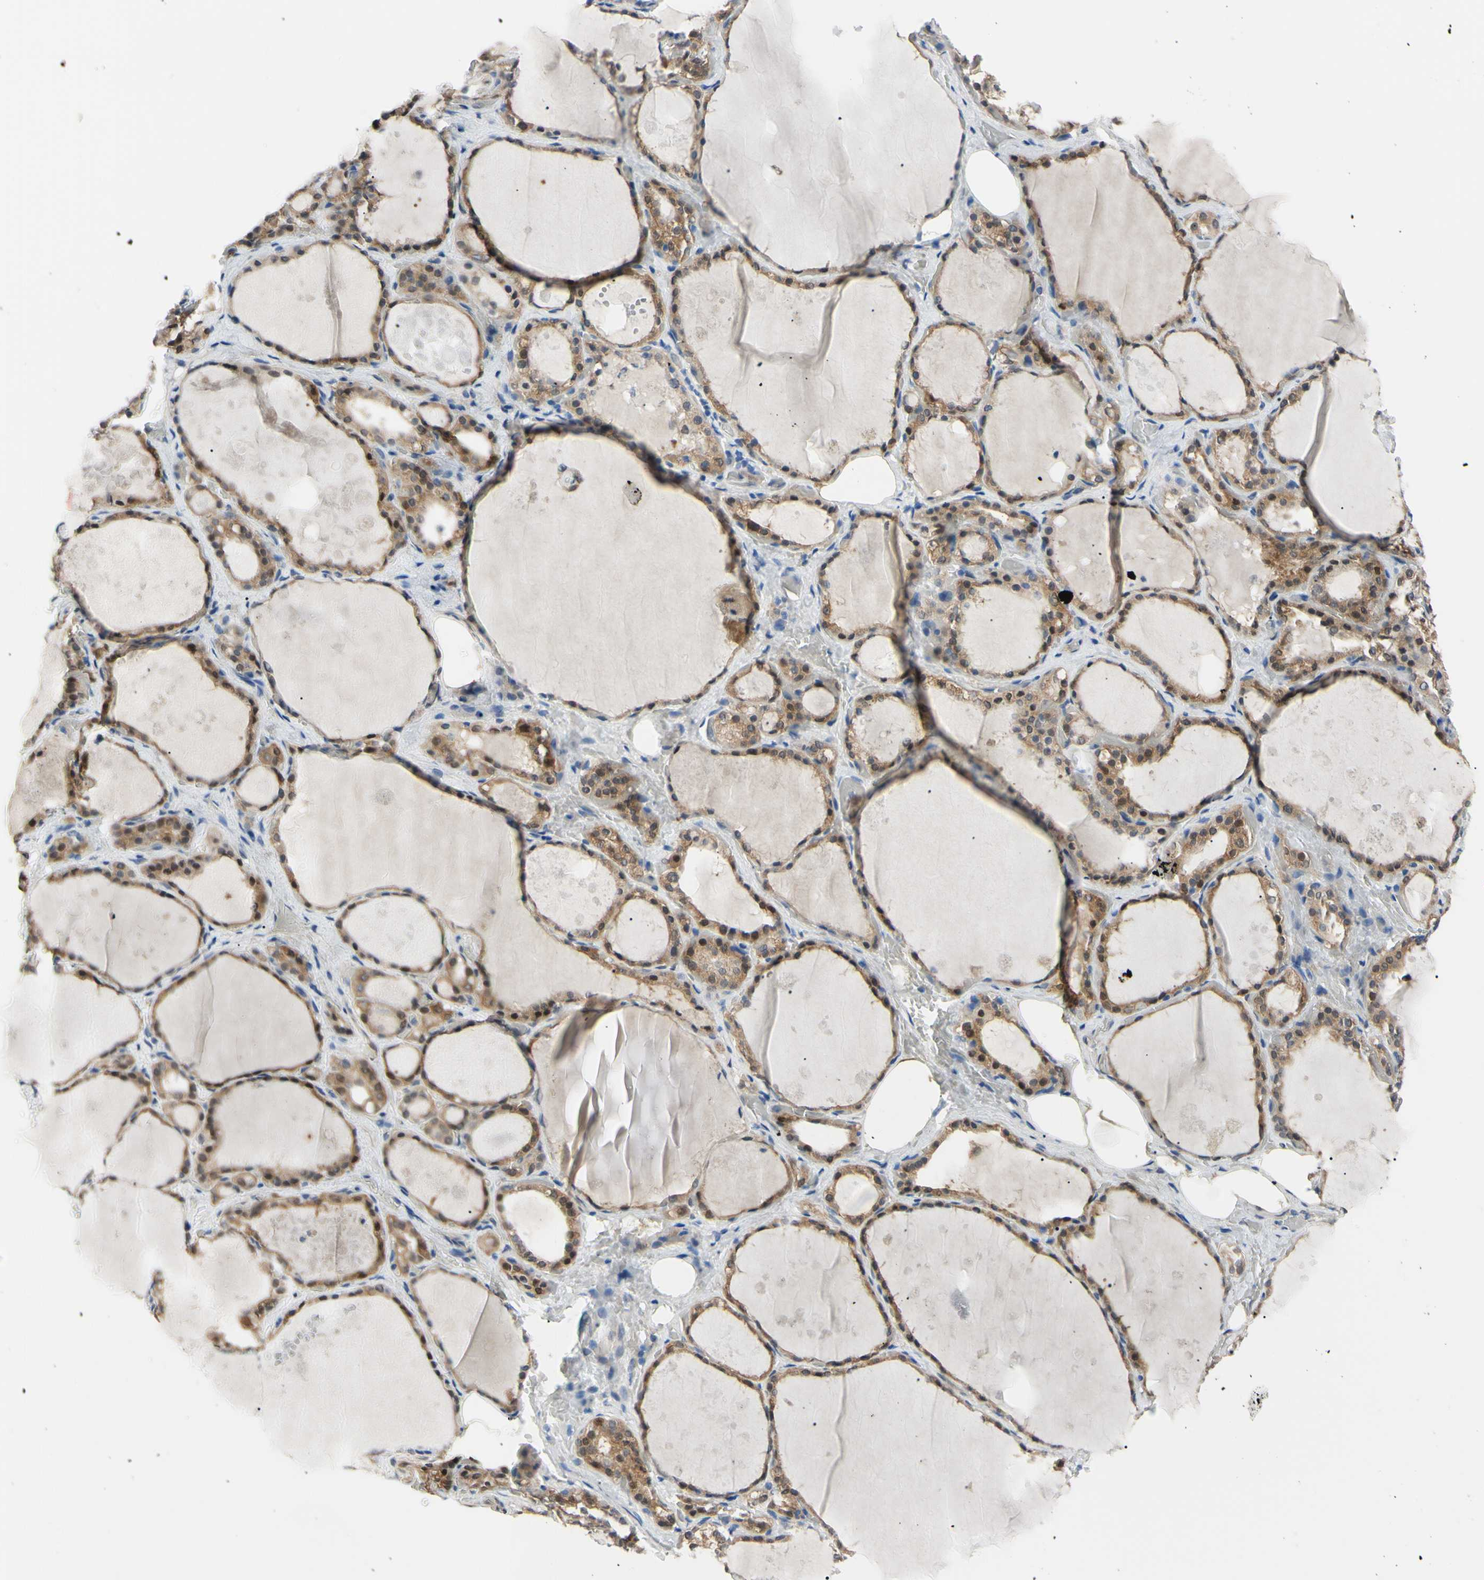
{"staining": {"intensity": "moderate", "quantity": ">75%", "location": "cytoplasmic/membranous"}, "tissue": "thyroid gland", "cell_type": "Glandular cells", "image_type": "normal", "snomed": [{"axis": "morphology", "description": "Normal tissue, NOS"}, {"axis": "topography", "description": "Thyroid gland"}], "caption": "A brown stain labels moderate cytoplasmic/membranous staining of a protein in glandular cells of normal thyroid gland.", "gene": "NOL3", "patient": {"sex": "male", "age": 61}}